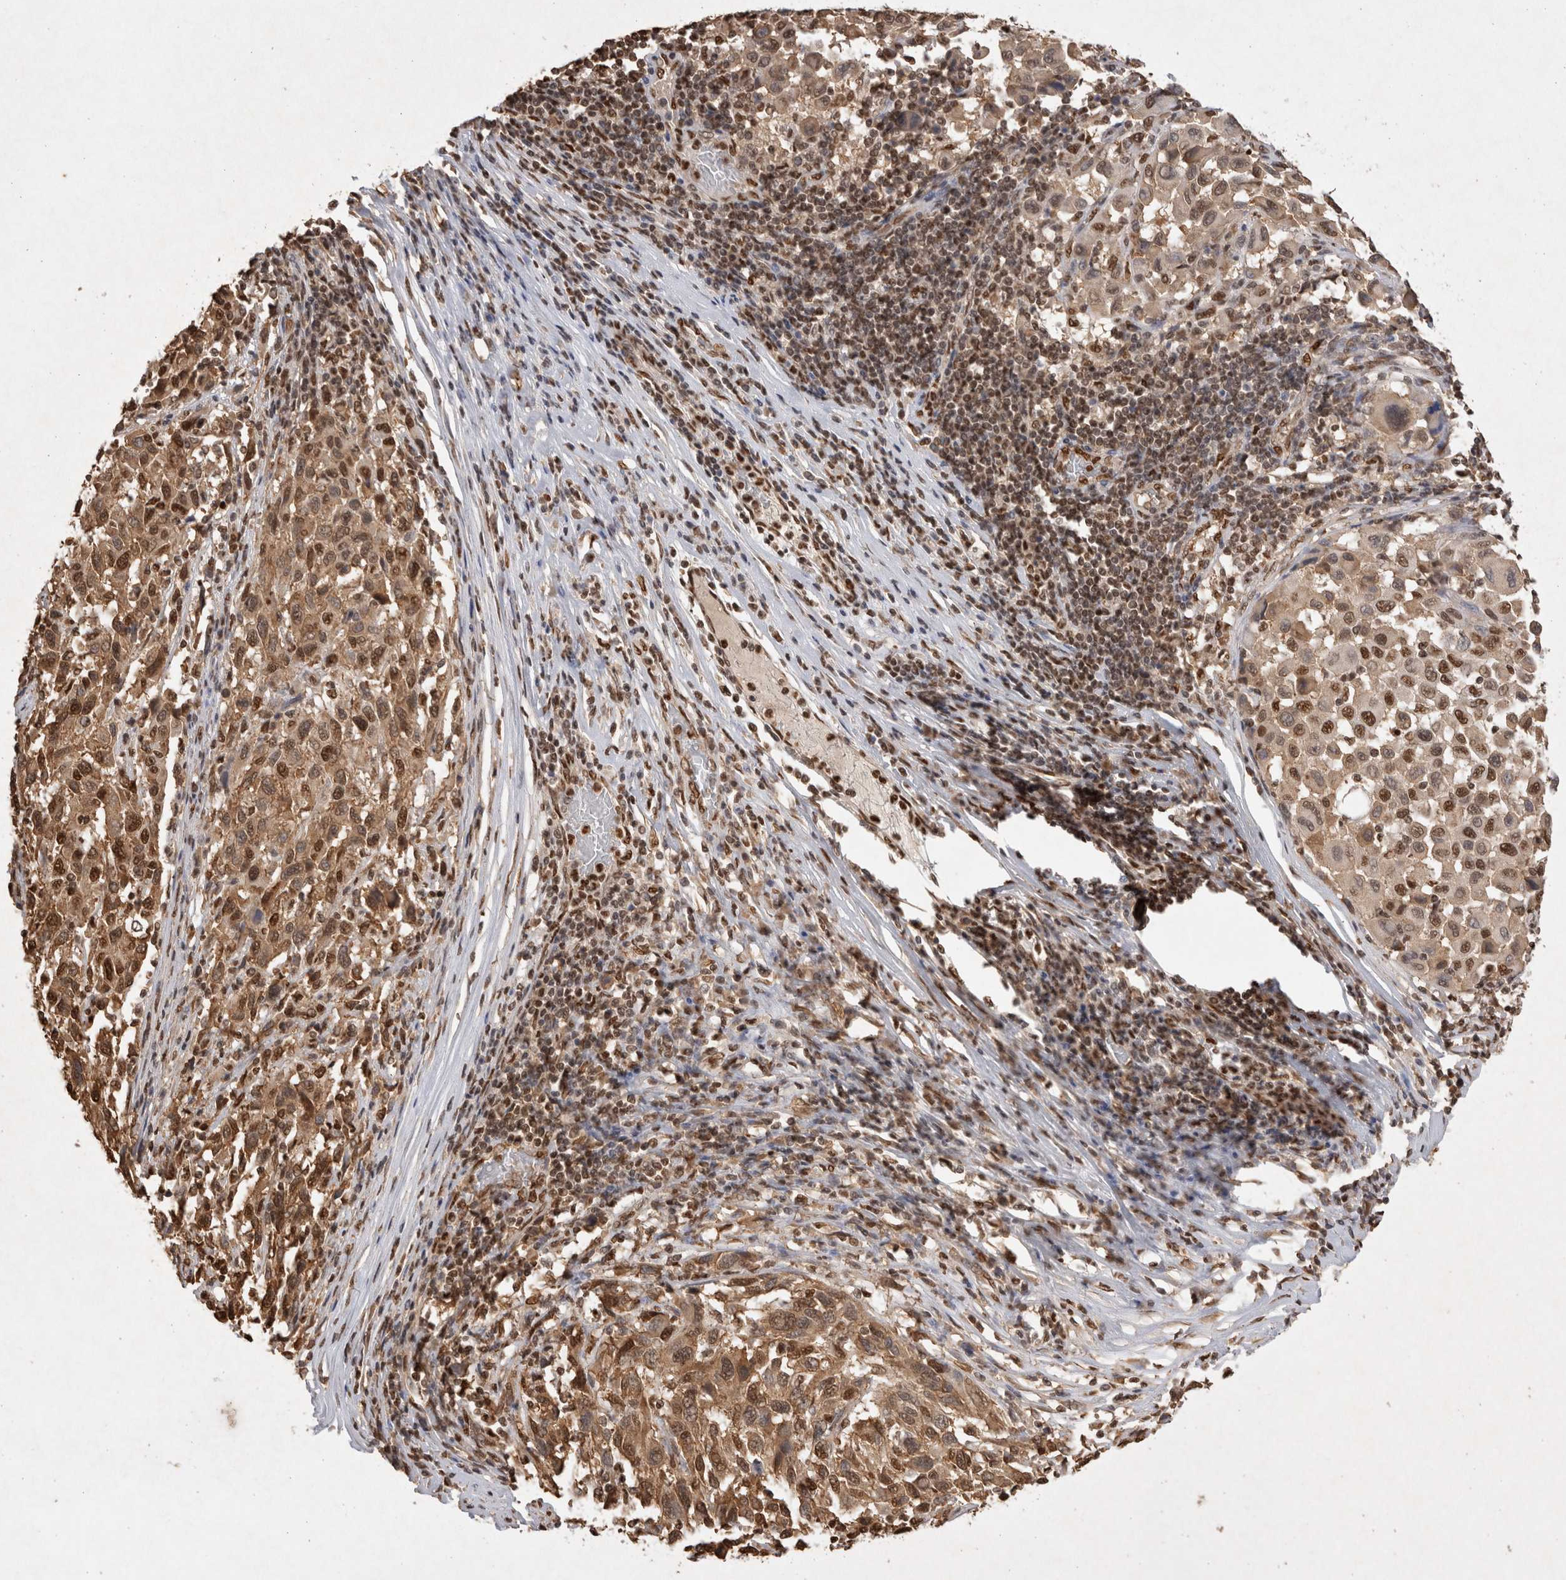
{"staining": {"intensity": "moderate", "quantity": ">75%", "location": "nuclear"}, "tissue": "melanoma", "cell_type": "Tumor cells", "image_type": "cancer", "snomed": [{"axis": "morphology", "description": "Malignant melanoma, Metastatic site"}, {"axis": "topography", "description": "Lymph node"}], "caption": "Moderate nuclear protein expression is appreciated in about >75% of tumor cells in malignant melanoma (metastatic site).", "gene": "HDGF", "patient": {"sex": "male", "age": 61}}